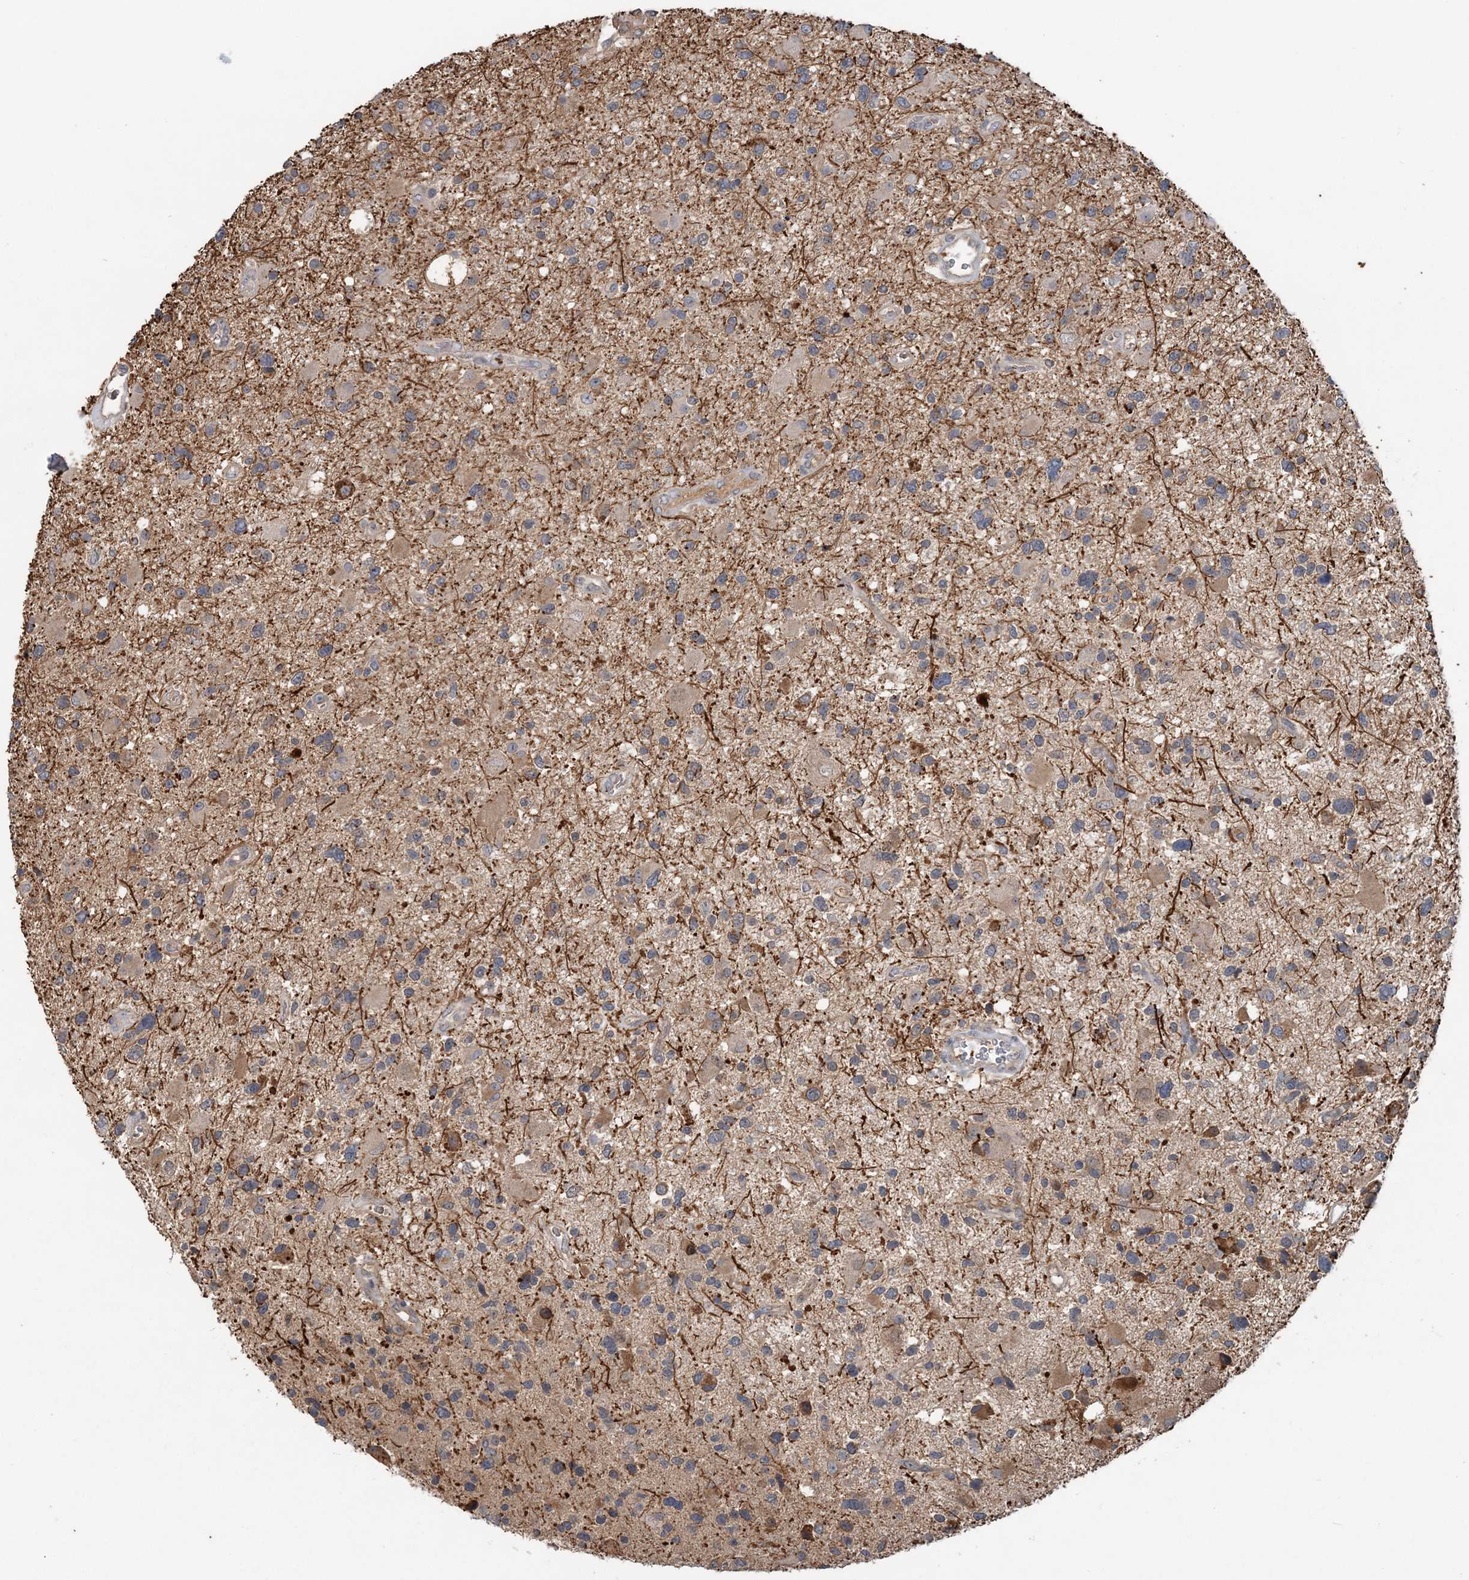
{"staining": {"intensity": "negative", "quantity": "none", "location": "none"}, "tissue": "glioma", "cell_type": "Tumor cells", "image_type": "cancer", "snomed": [{"axis": "morphology", "description": "Glioma, malignant, High grade"}, {"axis": "topography", "description": "Brain"}], "caption": "Protein analysis of glioma demonstrates no significant staining in tumor cells. The staining was performed using DAB (3,3'-diaminobenzidine) to visualize the protein expression in brown, while the nuclei were stained in blue with hematoxylin (Magnification: 20x).", "gene": "RNF25", "patient": {"sex": "male", "age": 33}}